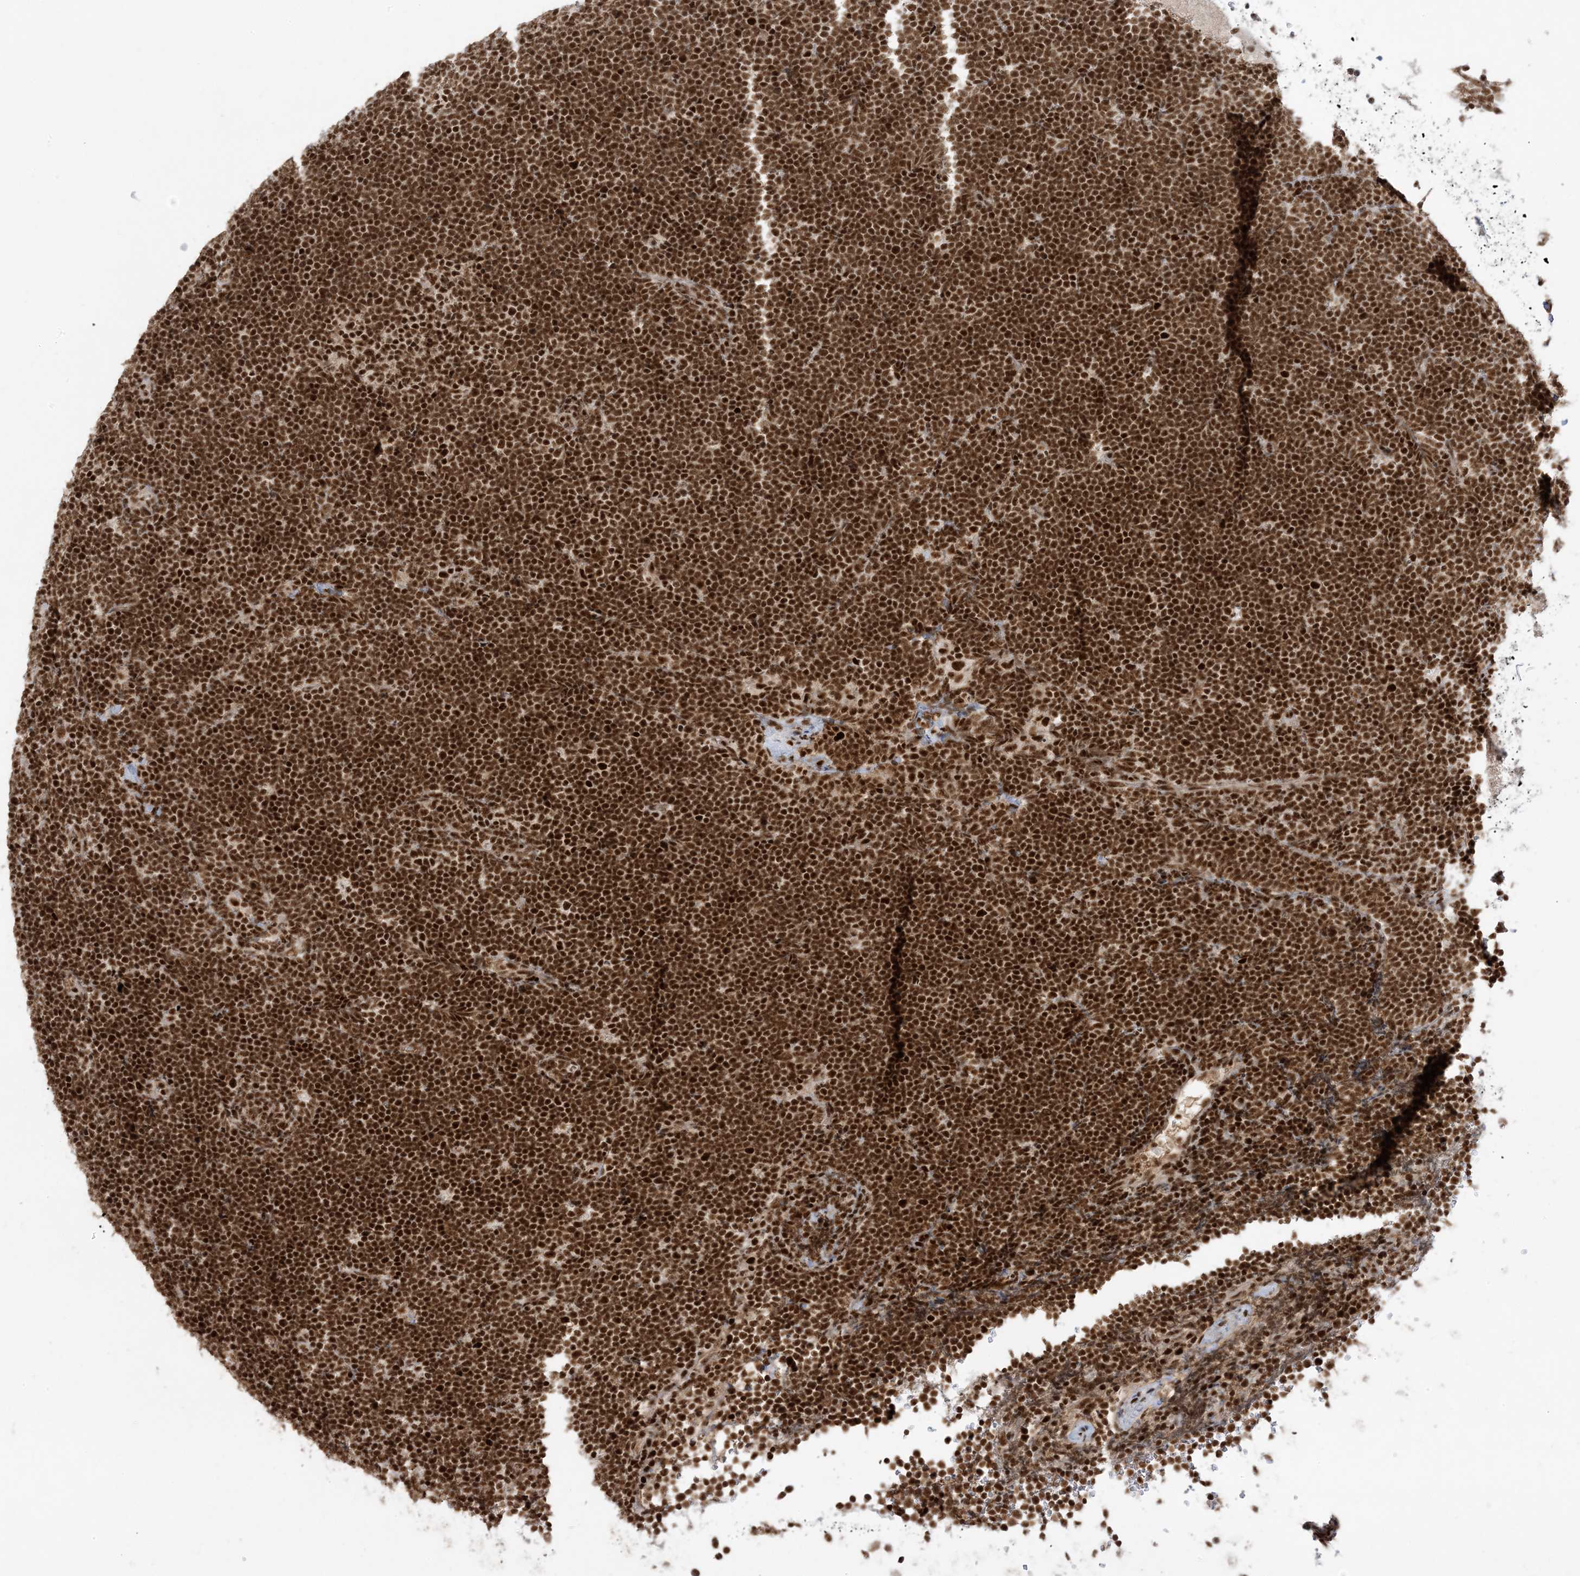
{"staining": {"intensity": "strong", "quantity": ">75%", "location": "nuclear"}, "tissue": "lymphoma", "cell_type": "Tumor cells", "image_type": "cancer", "snomed": [{"axis": "morphology", "description": "Malignant lymphoma, non-Hodgkin's type, High grade"}, {"axis": "topography", "description": "Lymph node"}], "caption": "Protein expression analysis of human lymphoma reveals strong nuclear expression in approximately >75% of tumor cells.", "gene": "PPIL2", "patient": {"sex": "male", "age": 13}}